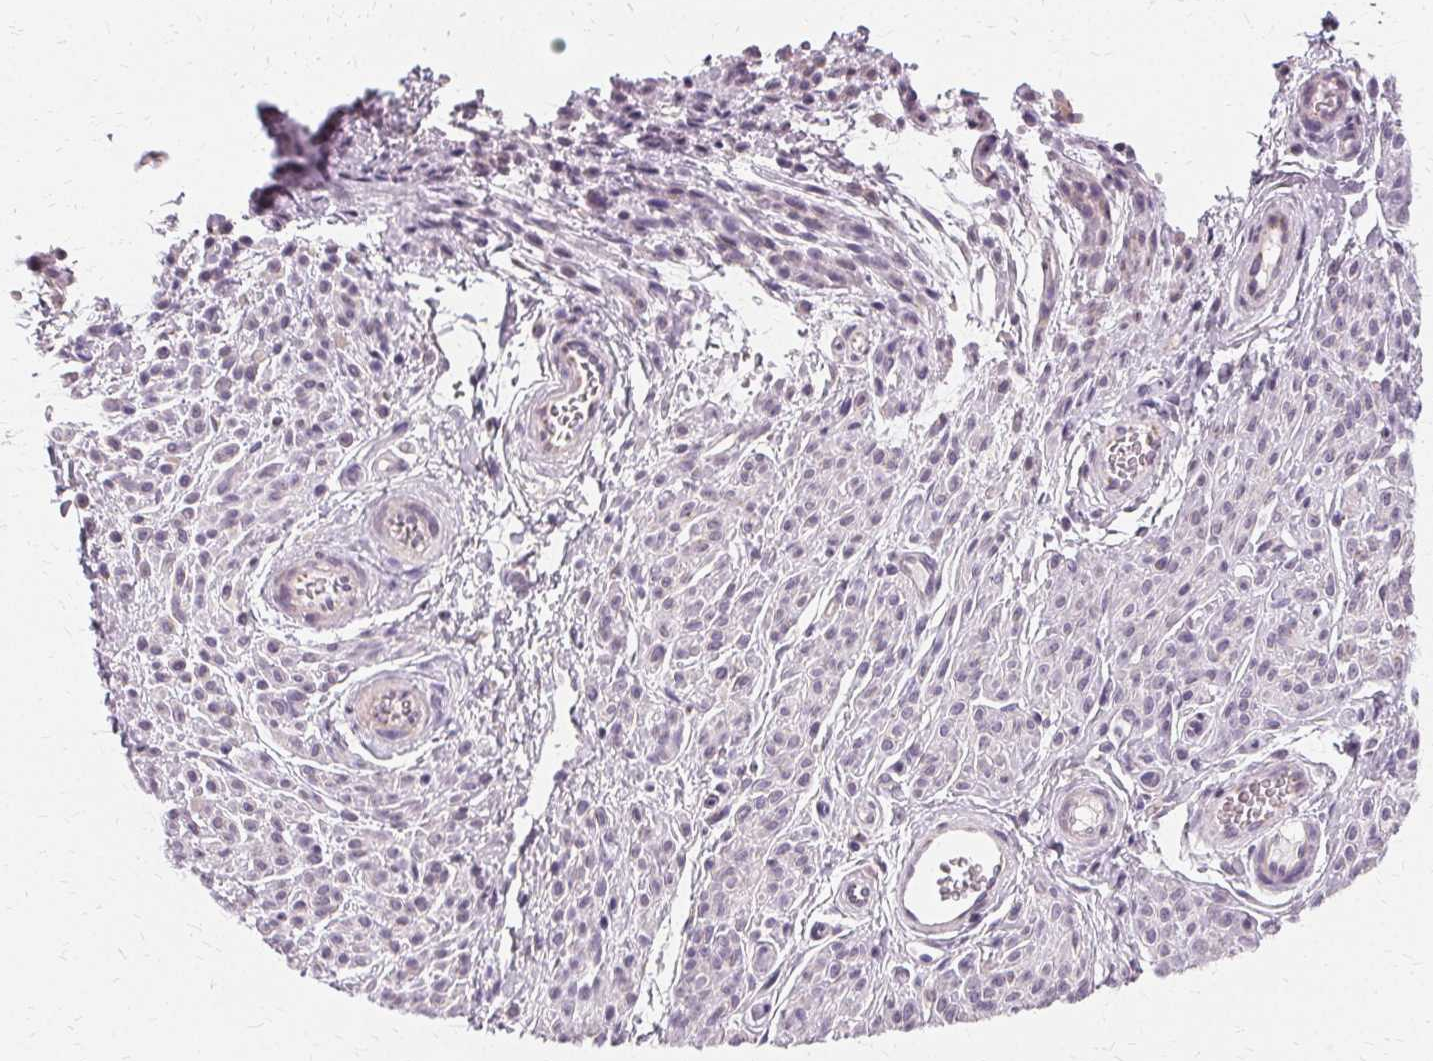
{"staining": {"intensity": "negative", "quantity": "none", "location": "none"}, "tissue": "melanoma", "cell_type": "Tumor cells", "image_type": "cancer", "snomed": [{"axis": "morphology", "description": "Malignant melanoma, NOS"}, {"axis": "topography", "description": "Skin"}], "caption": "The image reveals no significant positivity in tumor cells of melanoma.", "gene": "FCRL3", "patient": {"sex": "male", "age": 40}}